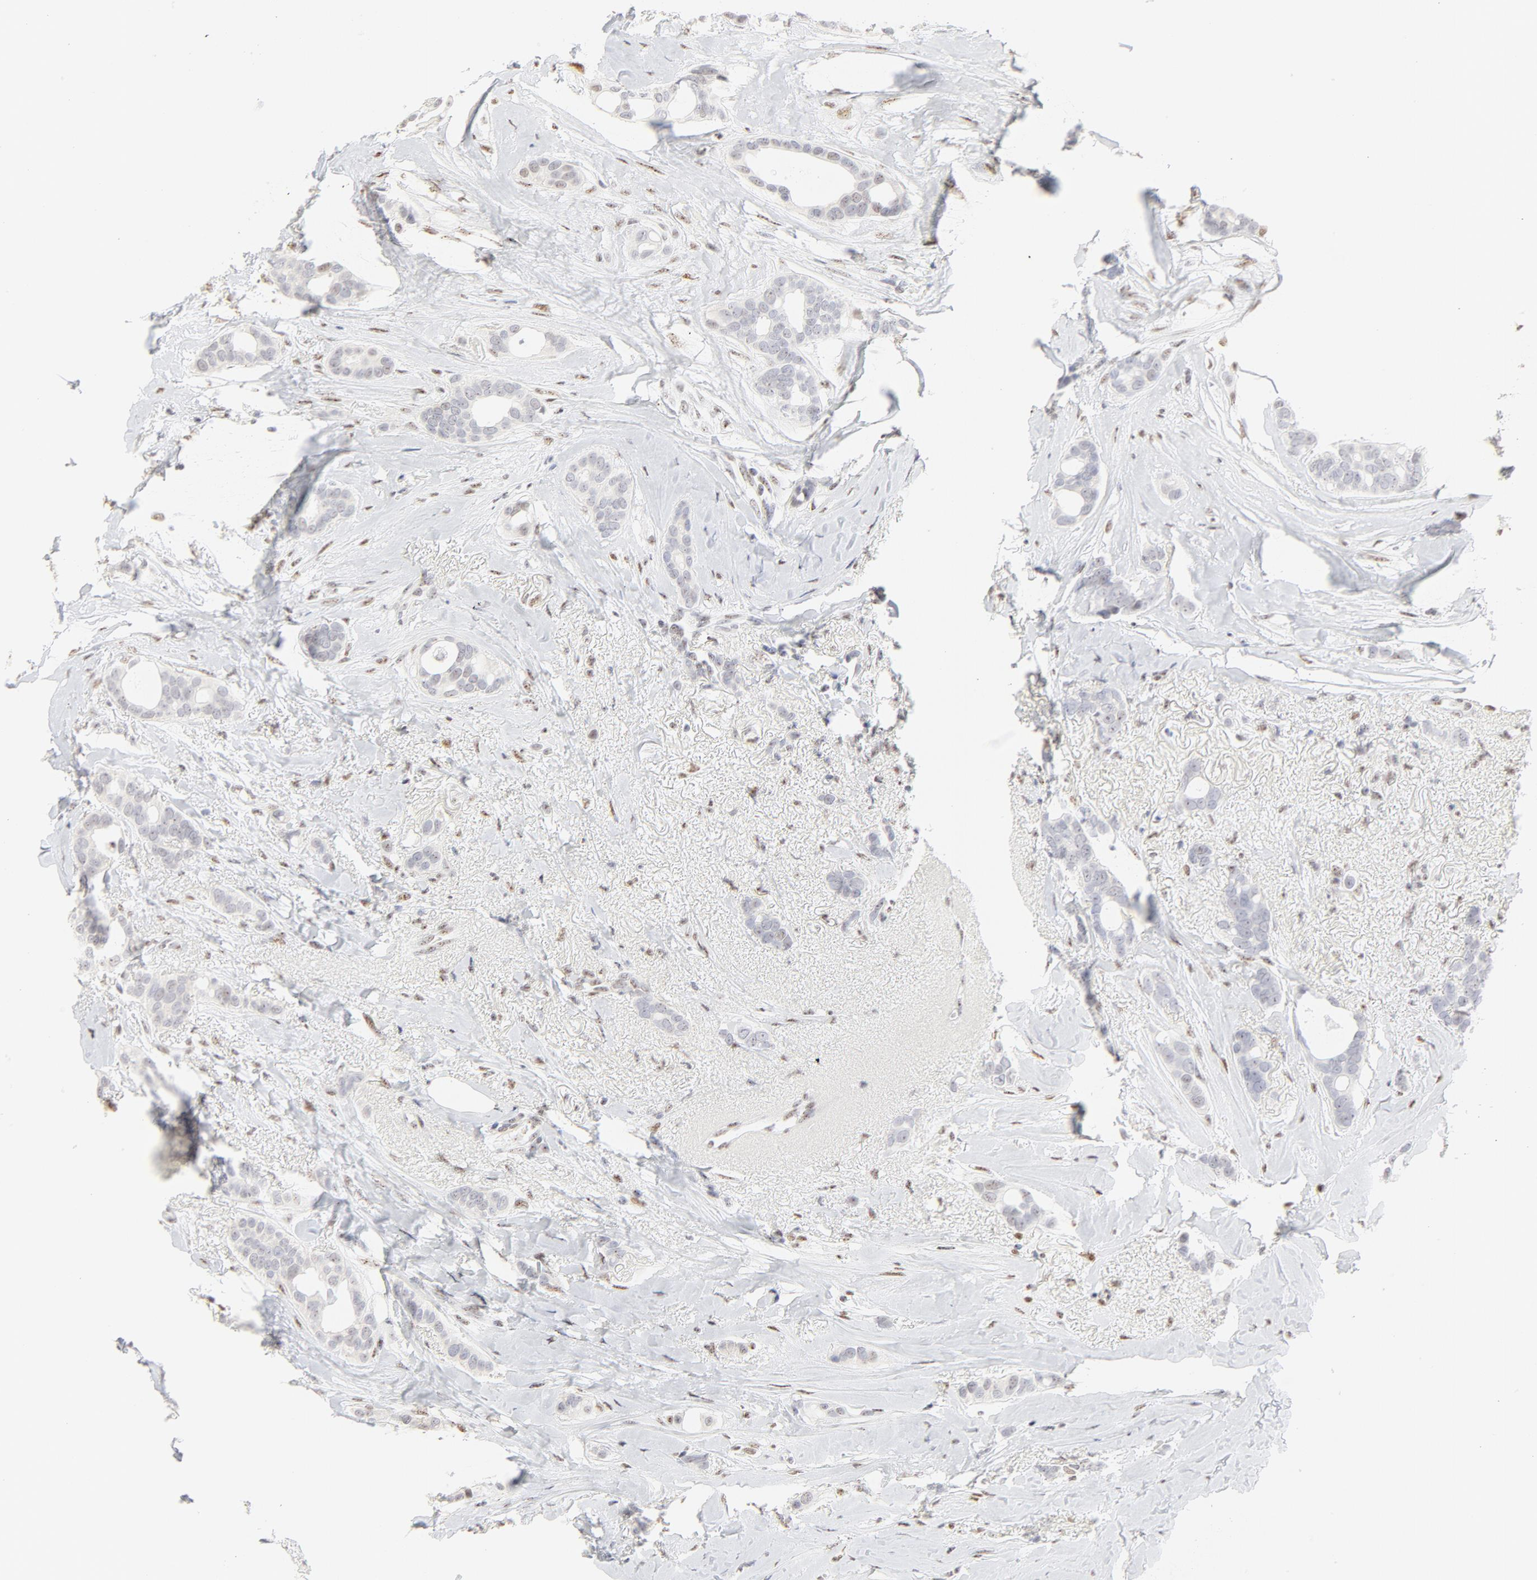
{"staining": {"intensity": "negative", "quantity": "none", "location": "none"}, "tissue": "breast cancer", "cell_type": "Tumor cells", "image_type": "cancer", "snomed": [{"axis": "morphology", "description": "Duct carcinoma"}, {"axis": "topography", "description": "Breast"}], "caption": "Protein analysis of breast cancer (infiltrating ductal carcinoma) exhibits no significant staining in tumor cells.", "gene": "NFIL3", "patient": {"sex": "female", "age": 54}}